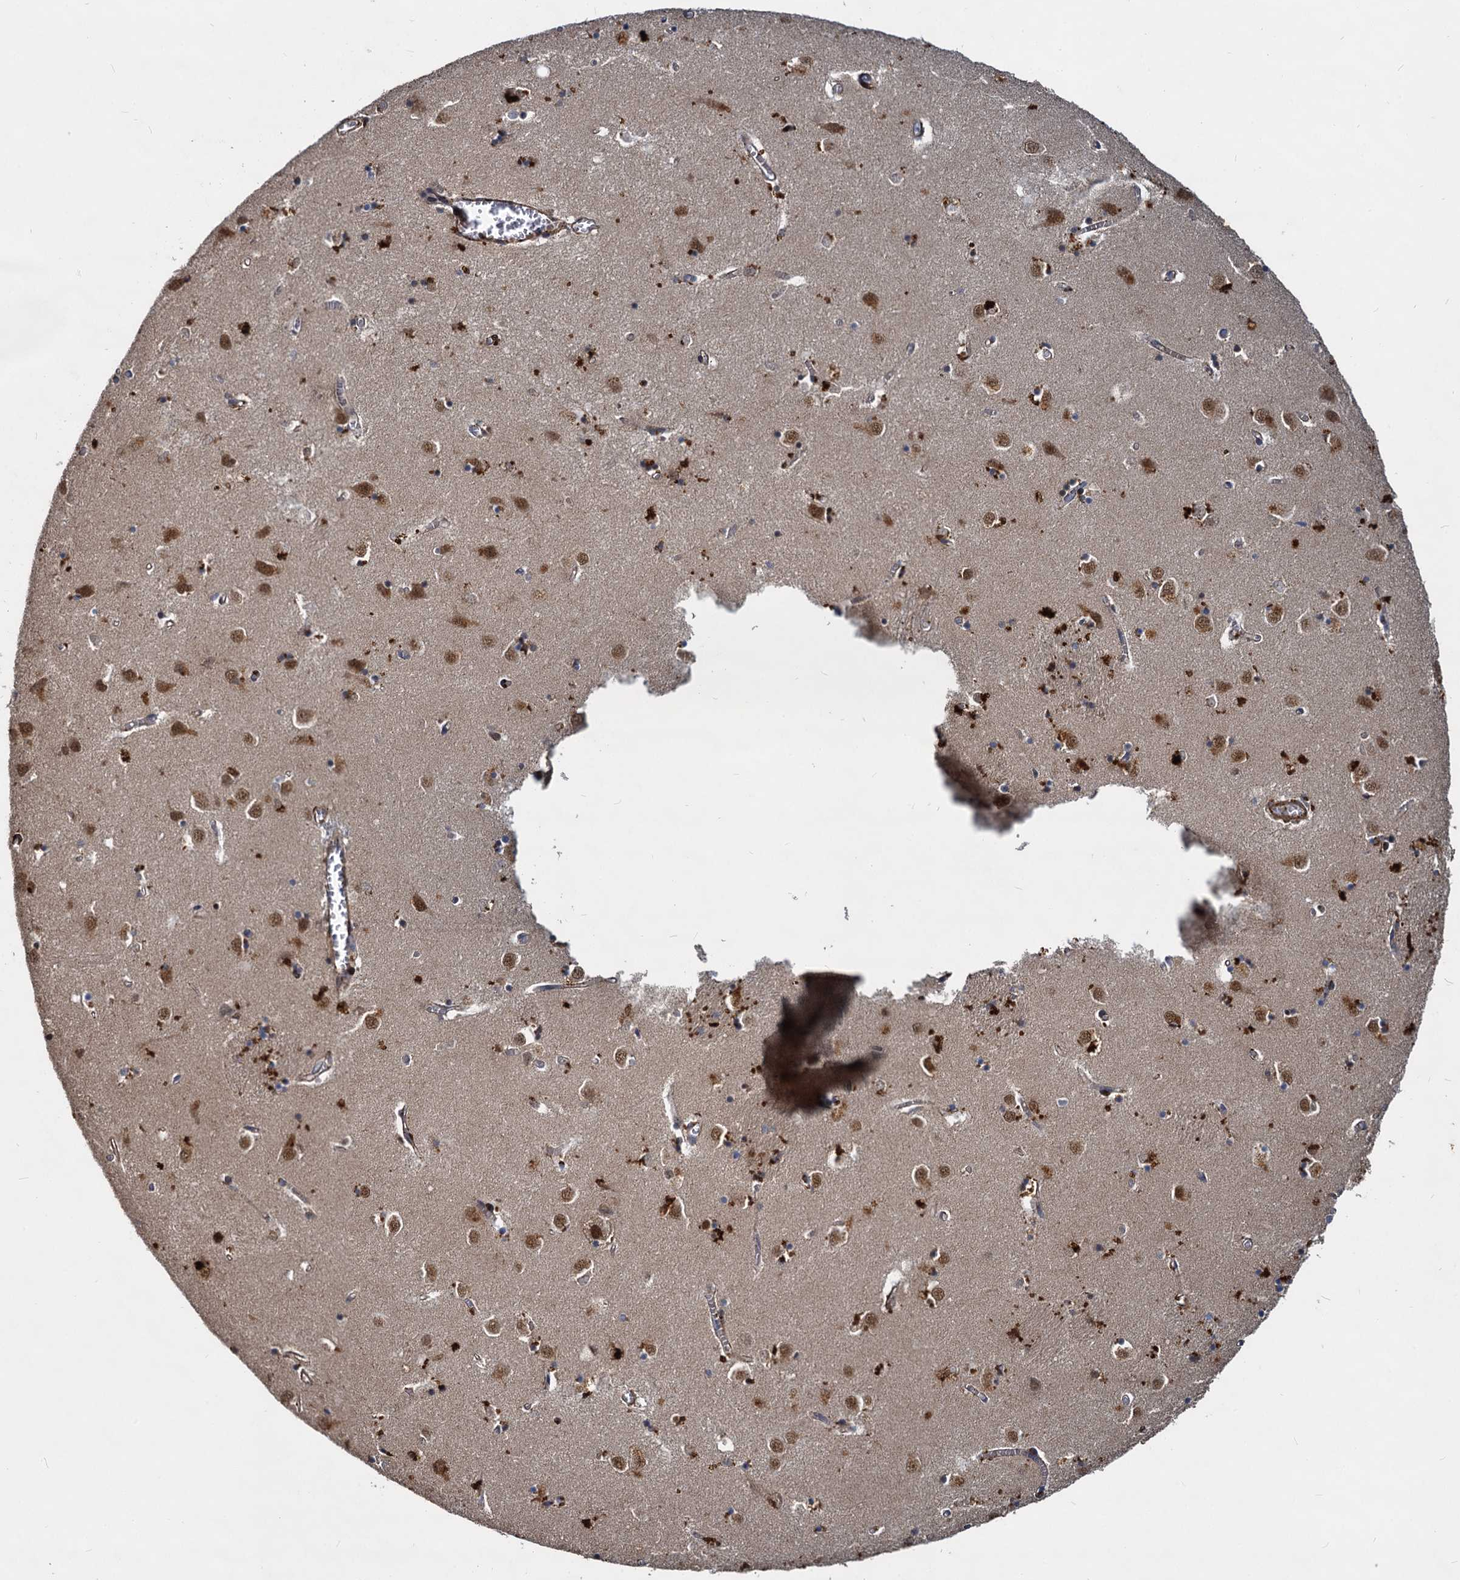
{"staining": {"intensity": "strong", "quantity": "<25%", "location": "cytoplasmic/membranous,nuclear"}, "tissue": "caudate", "cell_type": "Glial cells", "image_type": "normal", "snomed": [{"axis": "morphology", "description": "Normal tissue, NOS"}, {"axis": "topography", "description": "Lateral ventricle wall"}], "caption": "Approximately <25% of glial cells in unremarkable caudate exhibit strong cytoplasmic/membranous,nuclear protein staining as visualized by brown immunohistochemical staining.", "gene": "TRIM23", "patient": {"sex": "male", "age": 70}}